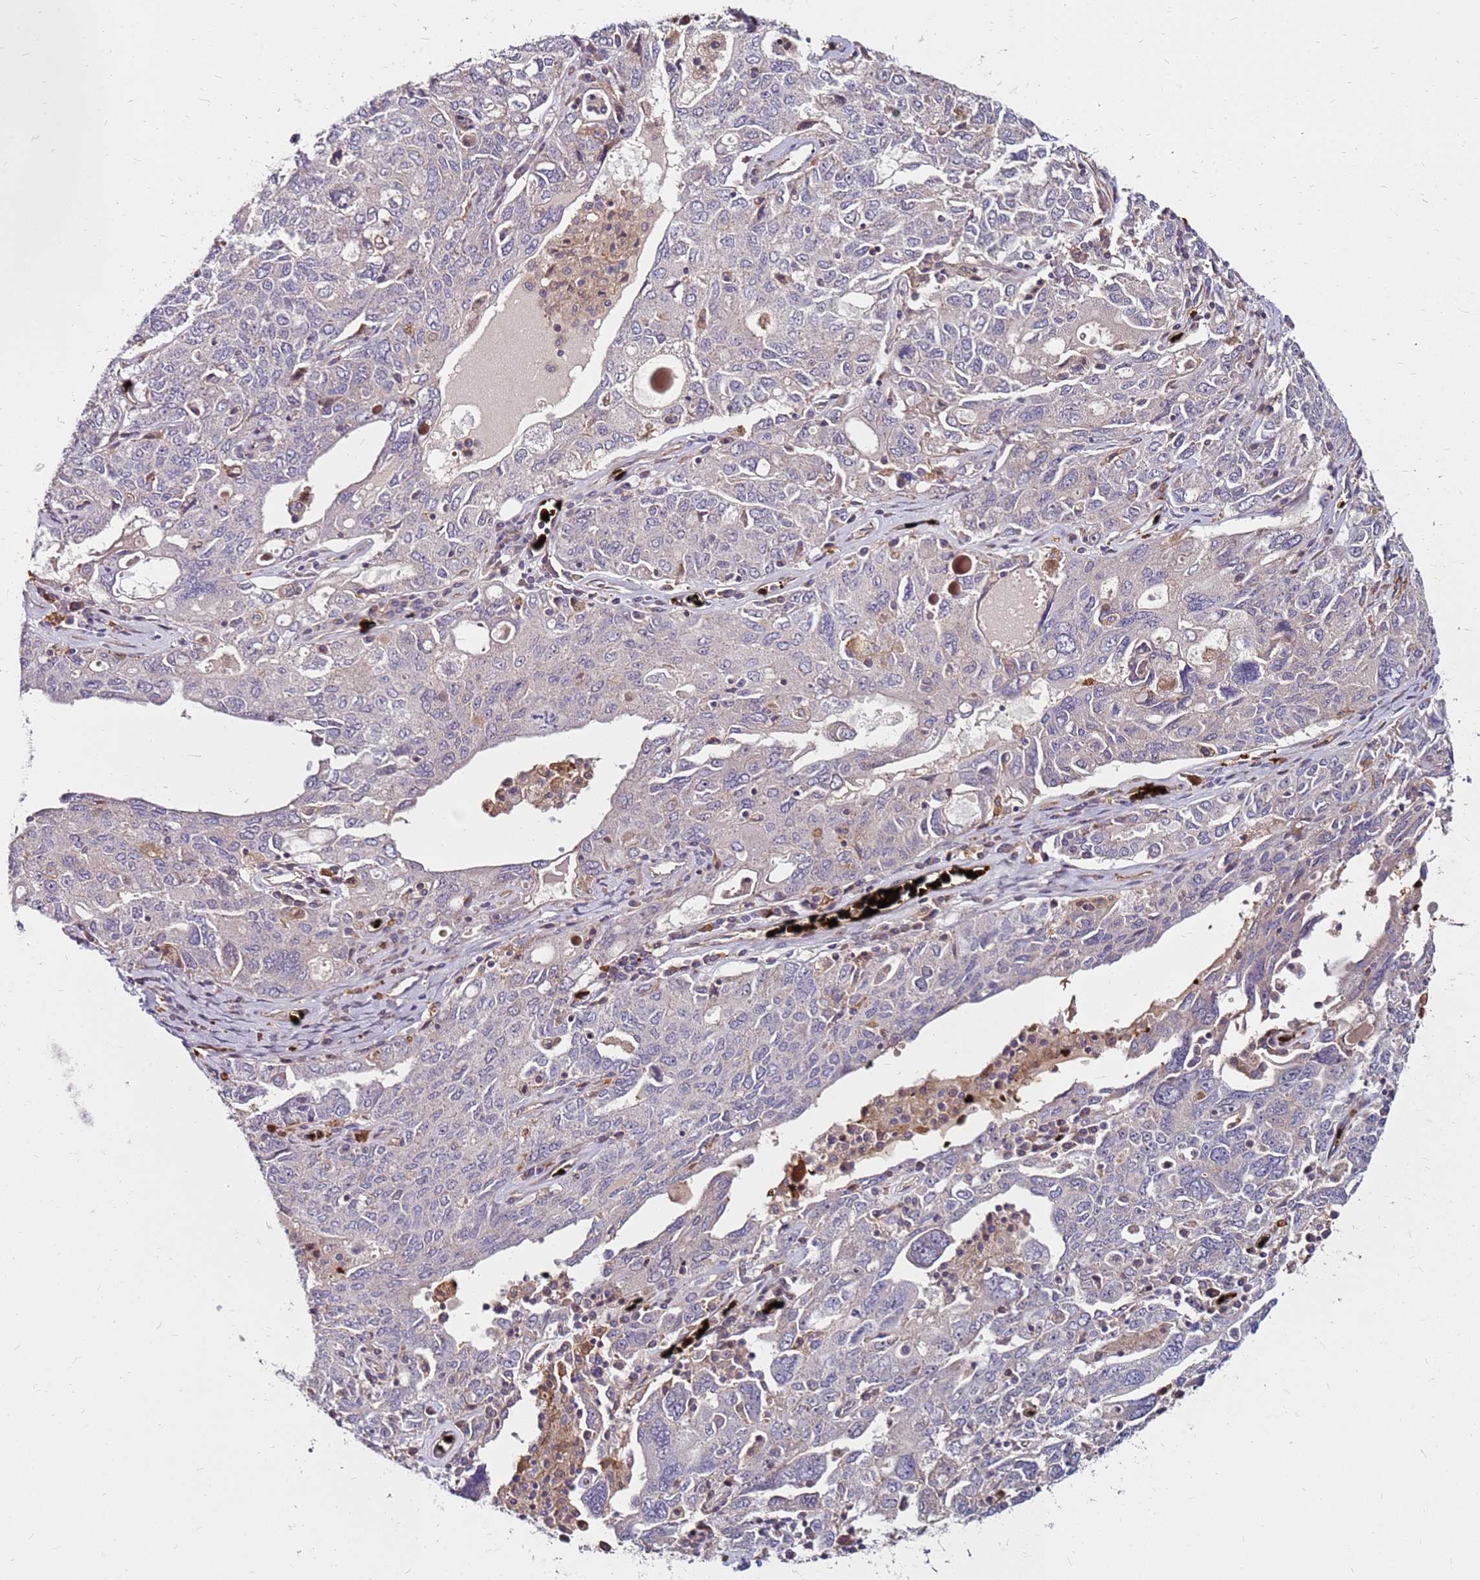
{"staining": {"intensity": "negative", "quantity": "none", "location": "none"}, "tissue": "ovarian cancer", "cell_type": "Tumor cells", "image_type": "cancer", "snomed": [{"axis": "morphology", "description": "Carcinoma, endometroid"}, {"axis": "topography", "description": "Ovary"}], "caption": "A photomicrograph of ovarian cancer stained for a protein reveals no brown staining in tumor cells.", "gene": "RNF11", "patient": {"sex": "female", "age": 62}}